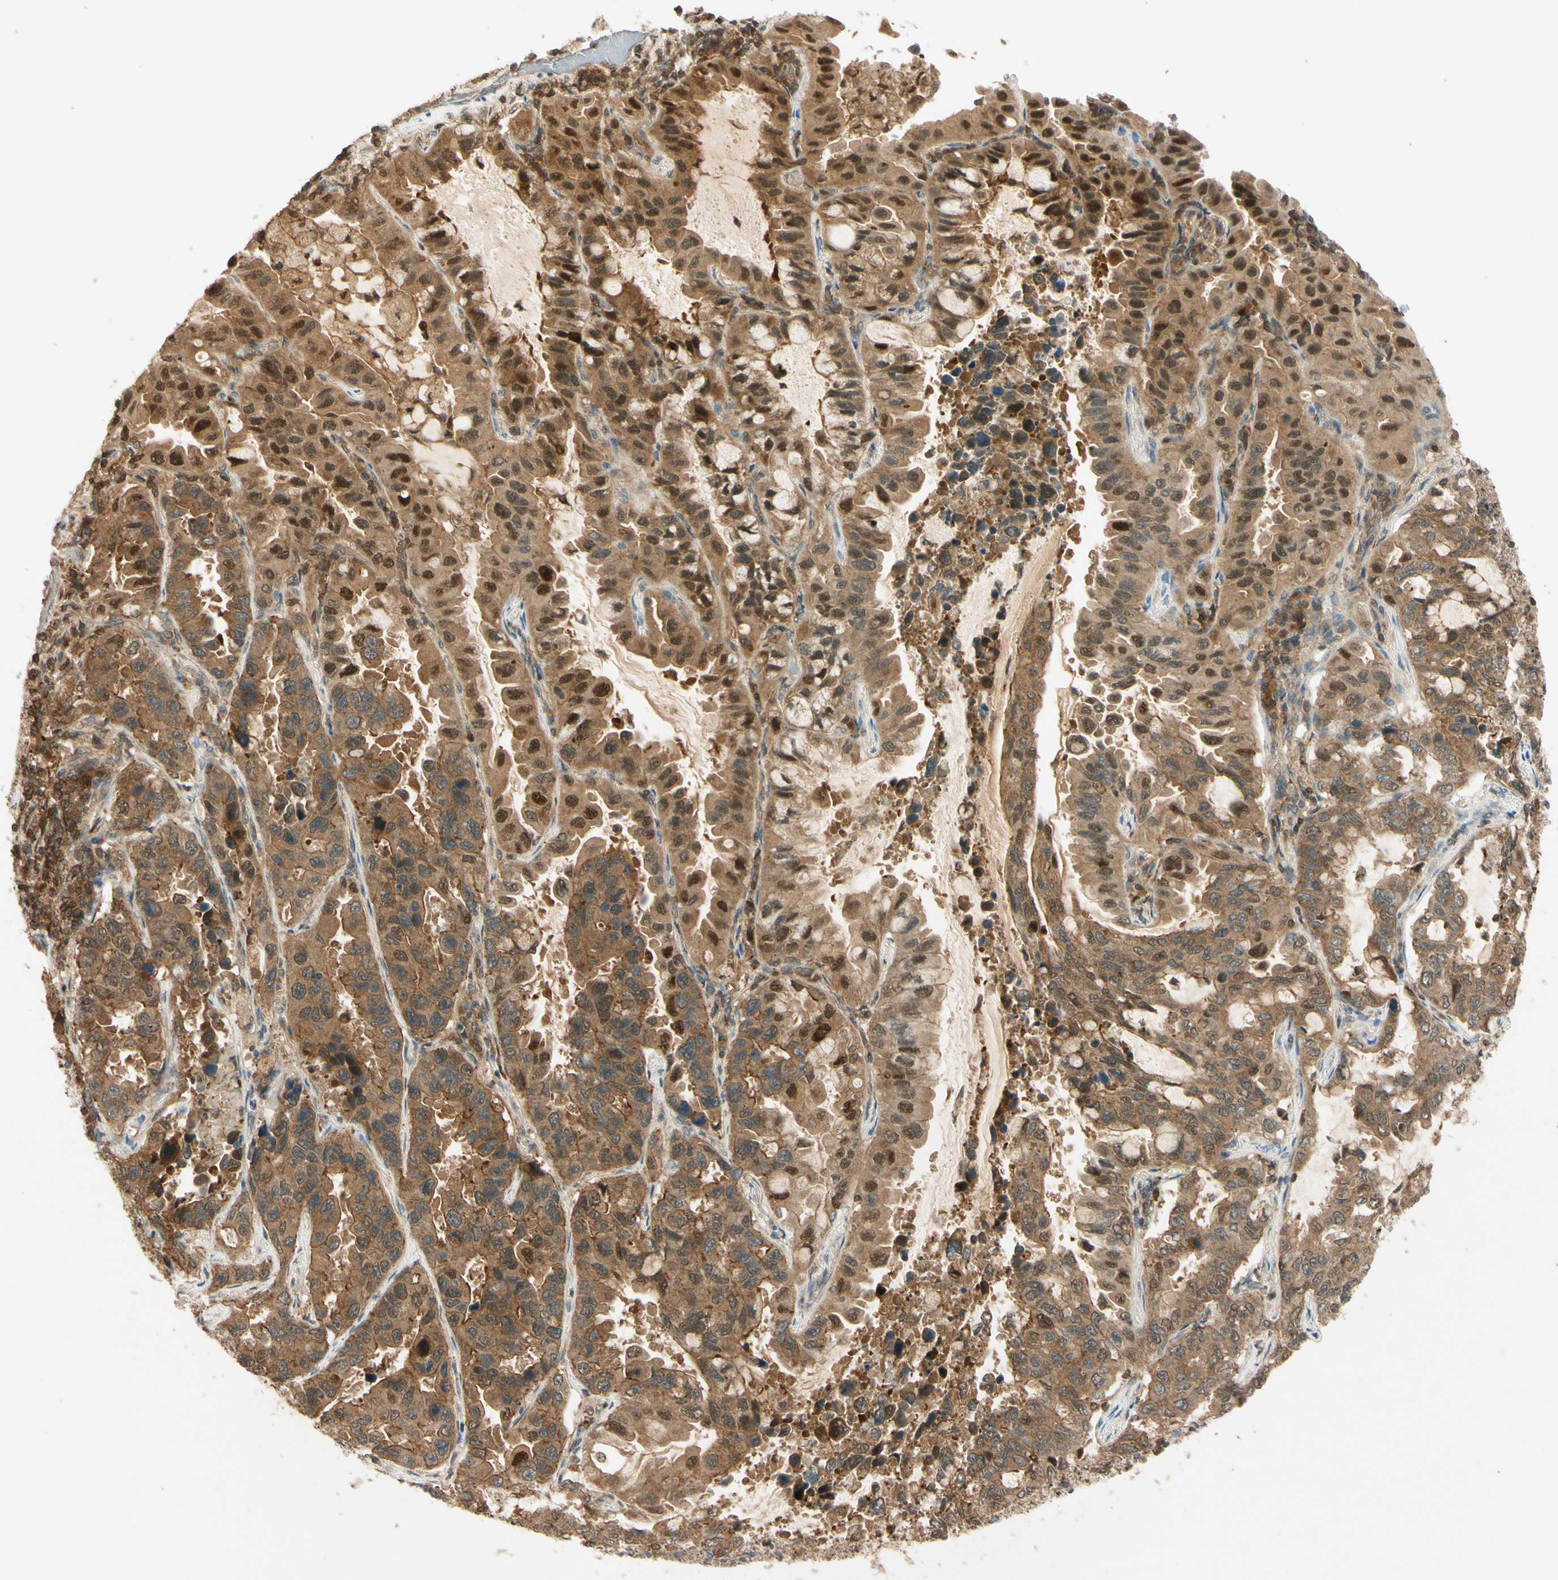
{"staining": {"intensity": "moderate", "quantity": ">75%", "location": "cytoplasmic/membranous,nuclear"}, "tissue": "lung cancer", "cell_type": "Tumor cells", "image_type": "cancer", "snomed": [{"axis": "morphology", "description": "Adenocarcinoma, NOS"}, {"axis": "topography", "description": "Lung"}], "caption": "Tumor cells demonstrate medium levels of moderate cytoplasmic/membranous and nuclear positivity in about >75% of cells in lung cancer. (IHC, brightfield microscopy, high magnification).", "gene": "EPHA8", "patient": {"sex": "male", "age": 64}}